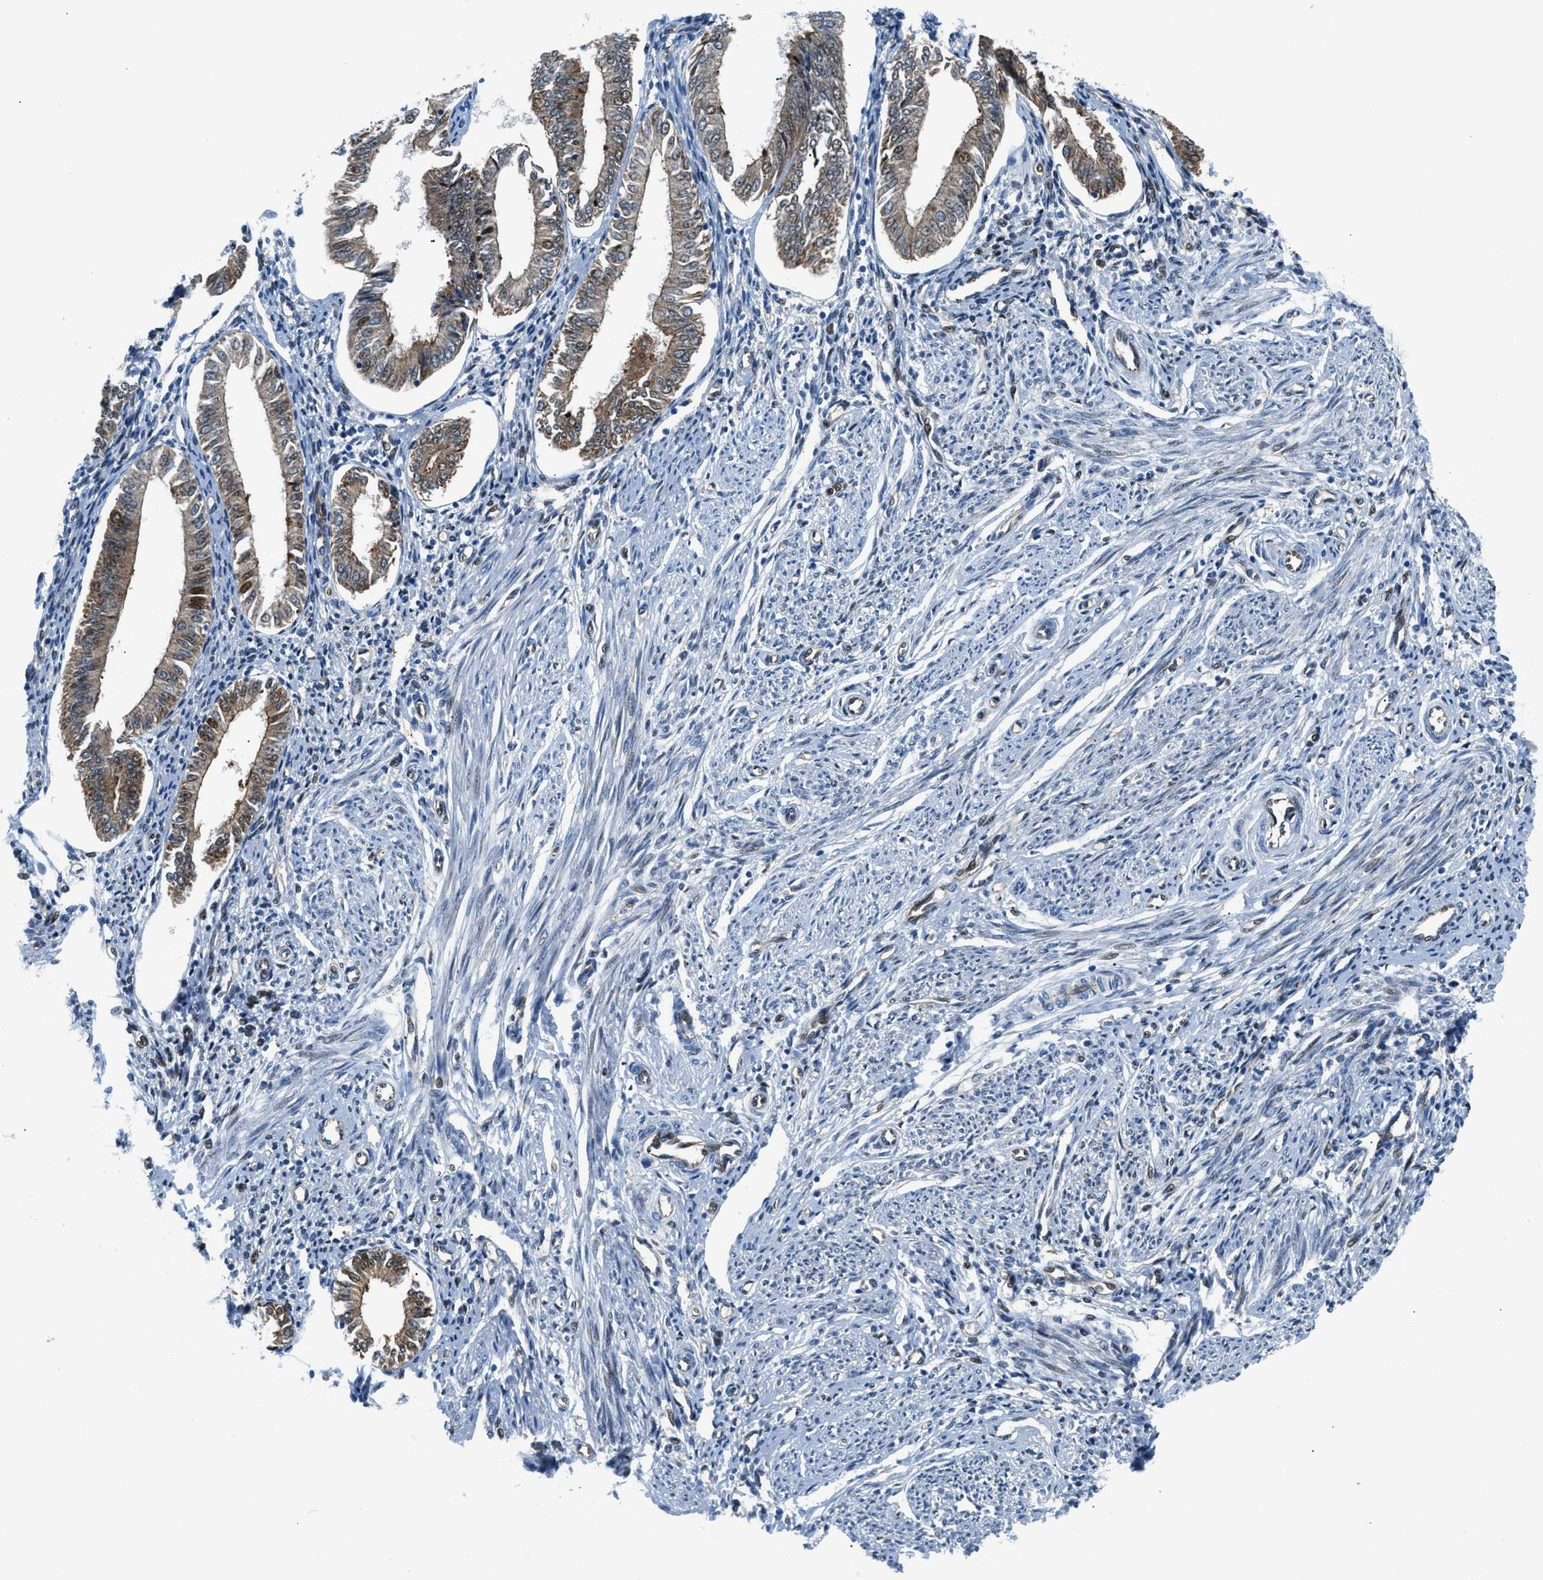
{"staining": {"intensity": "negative", "quantity": "none", "location": "none"}, "tissue": "endometrium", "cell_type": "Cells in endometrial stroma", "image_type": "normal", "snomed": [{"axis": "morphology", "description": "Normal tissue, NOS"}, {"axis": "topography", "description": "Endometrium"}], "caption": "The image reveals no significant expression in cells in endometrial stroma of endometrium.", "gene": "YWHAE", "patient": {"sex": "female", "age": 50}}